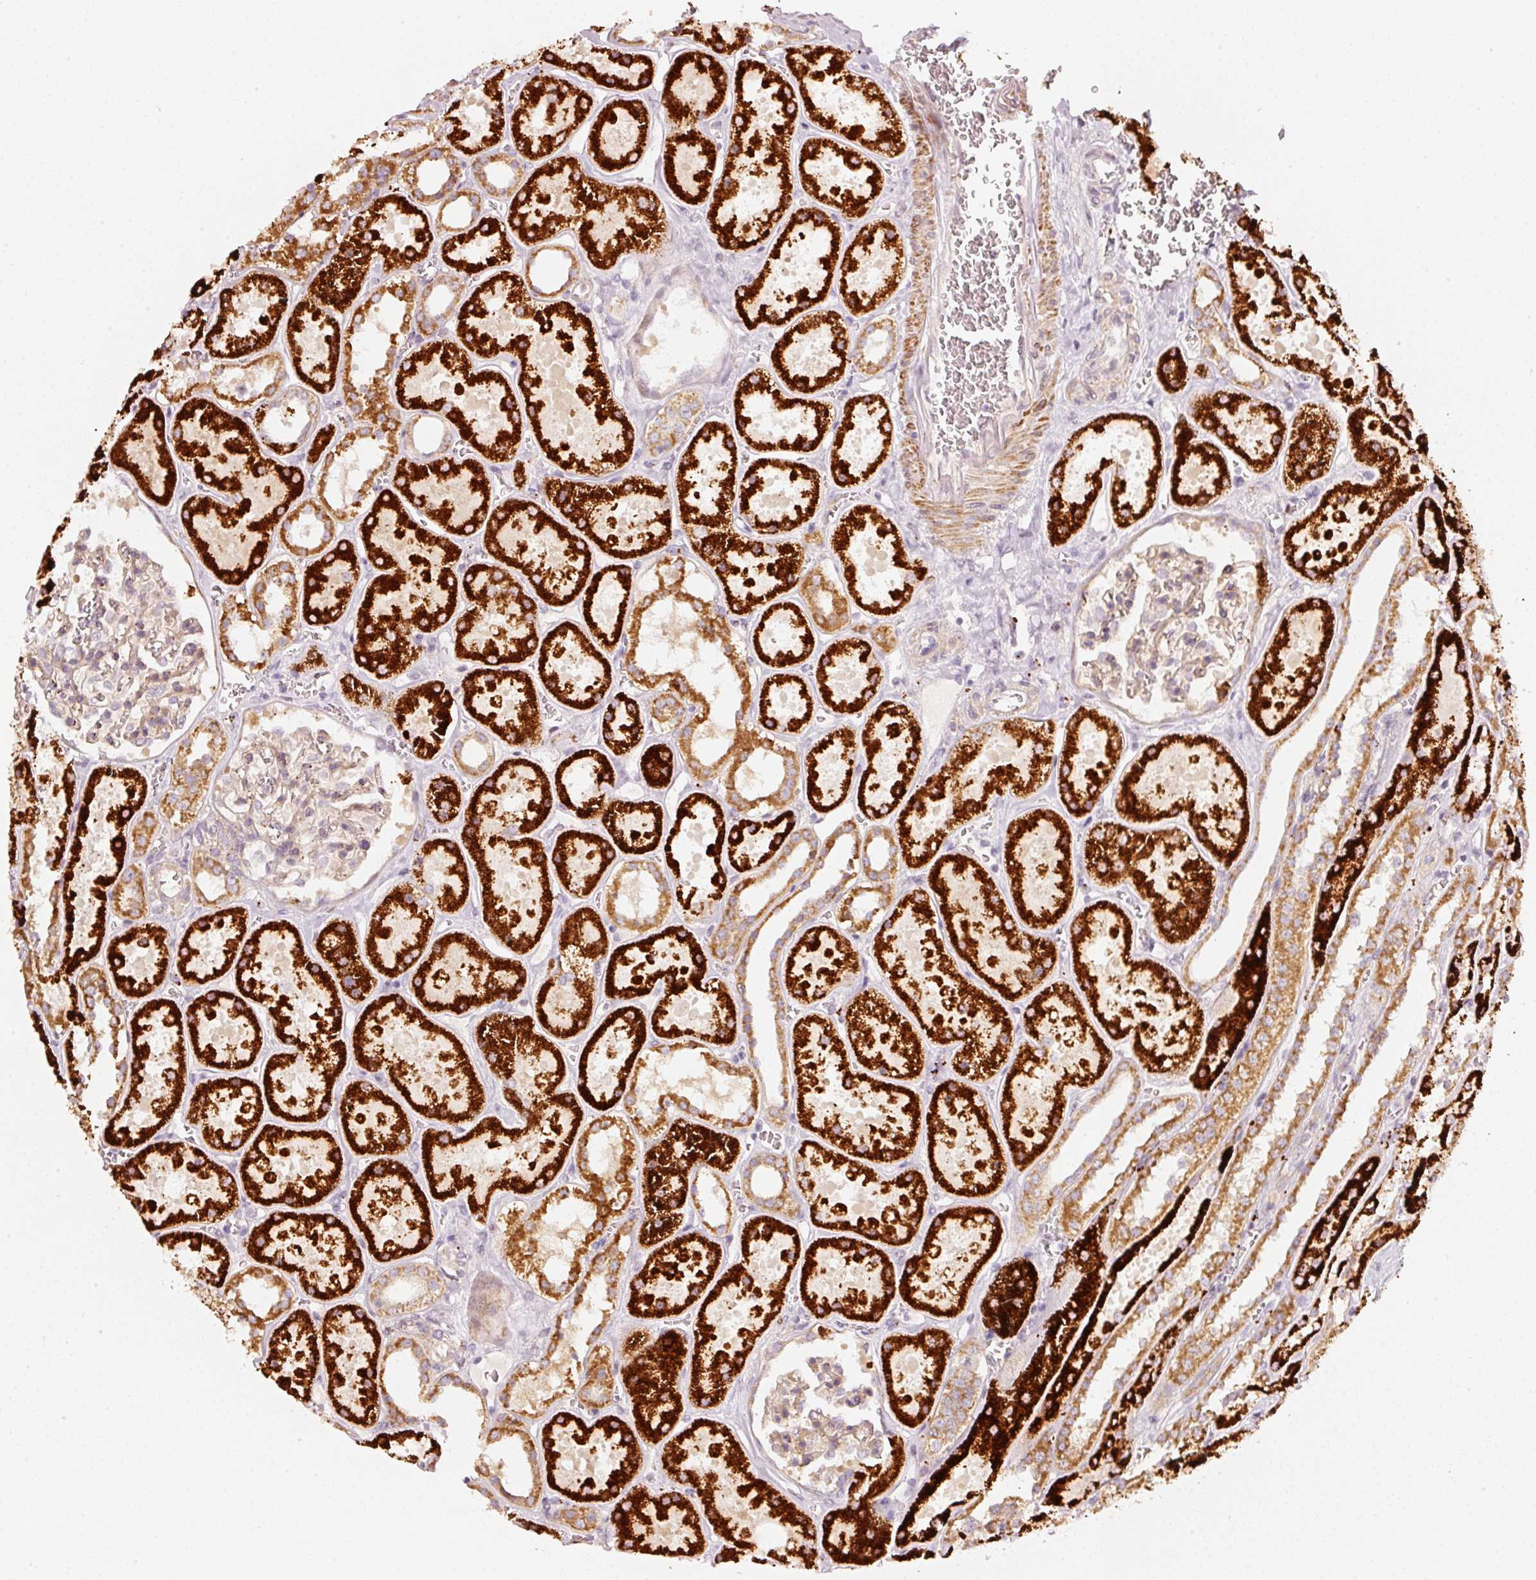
{"staining": {"intensity": "weak", "quantity": "<25%", "location": "cytoplasmic/membranous"}, "tissue": "kidney", "cell_type": "Cells in glomeruli", "image_type": "normal", "snomed": [{"axis": "morphology", "description": "Normal tissue, NOS"}, {"axis": "topography", "description": "Kidney"}], "caption": "High power microscopy photomicrograph of an IHC histopathology image of normal kidney, revealing no significant staining in cells in glomeruli.", "gene": "ARHGAP22", "patient": {"sex": "female", "age": 41}}